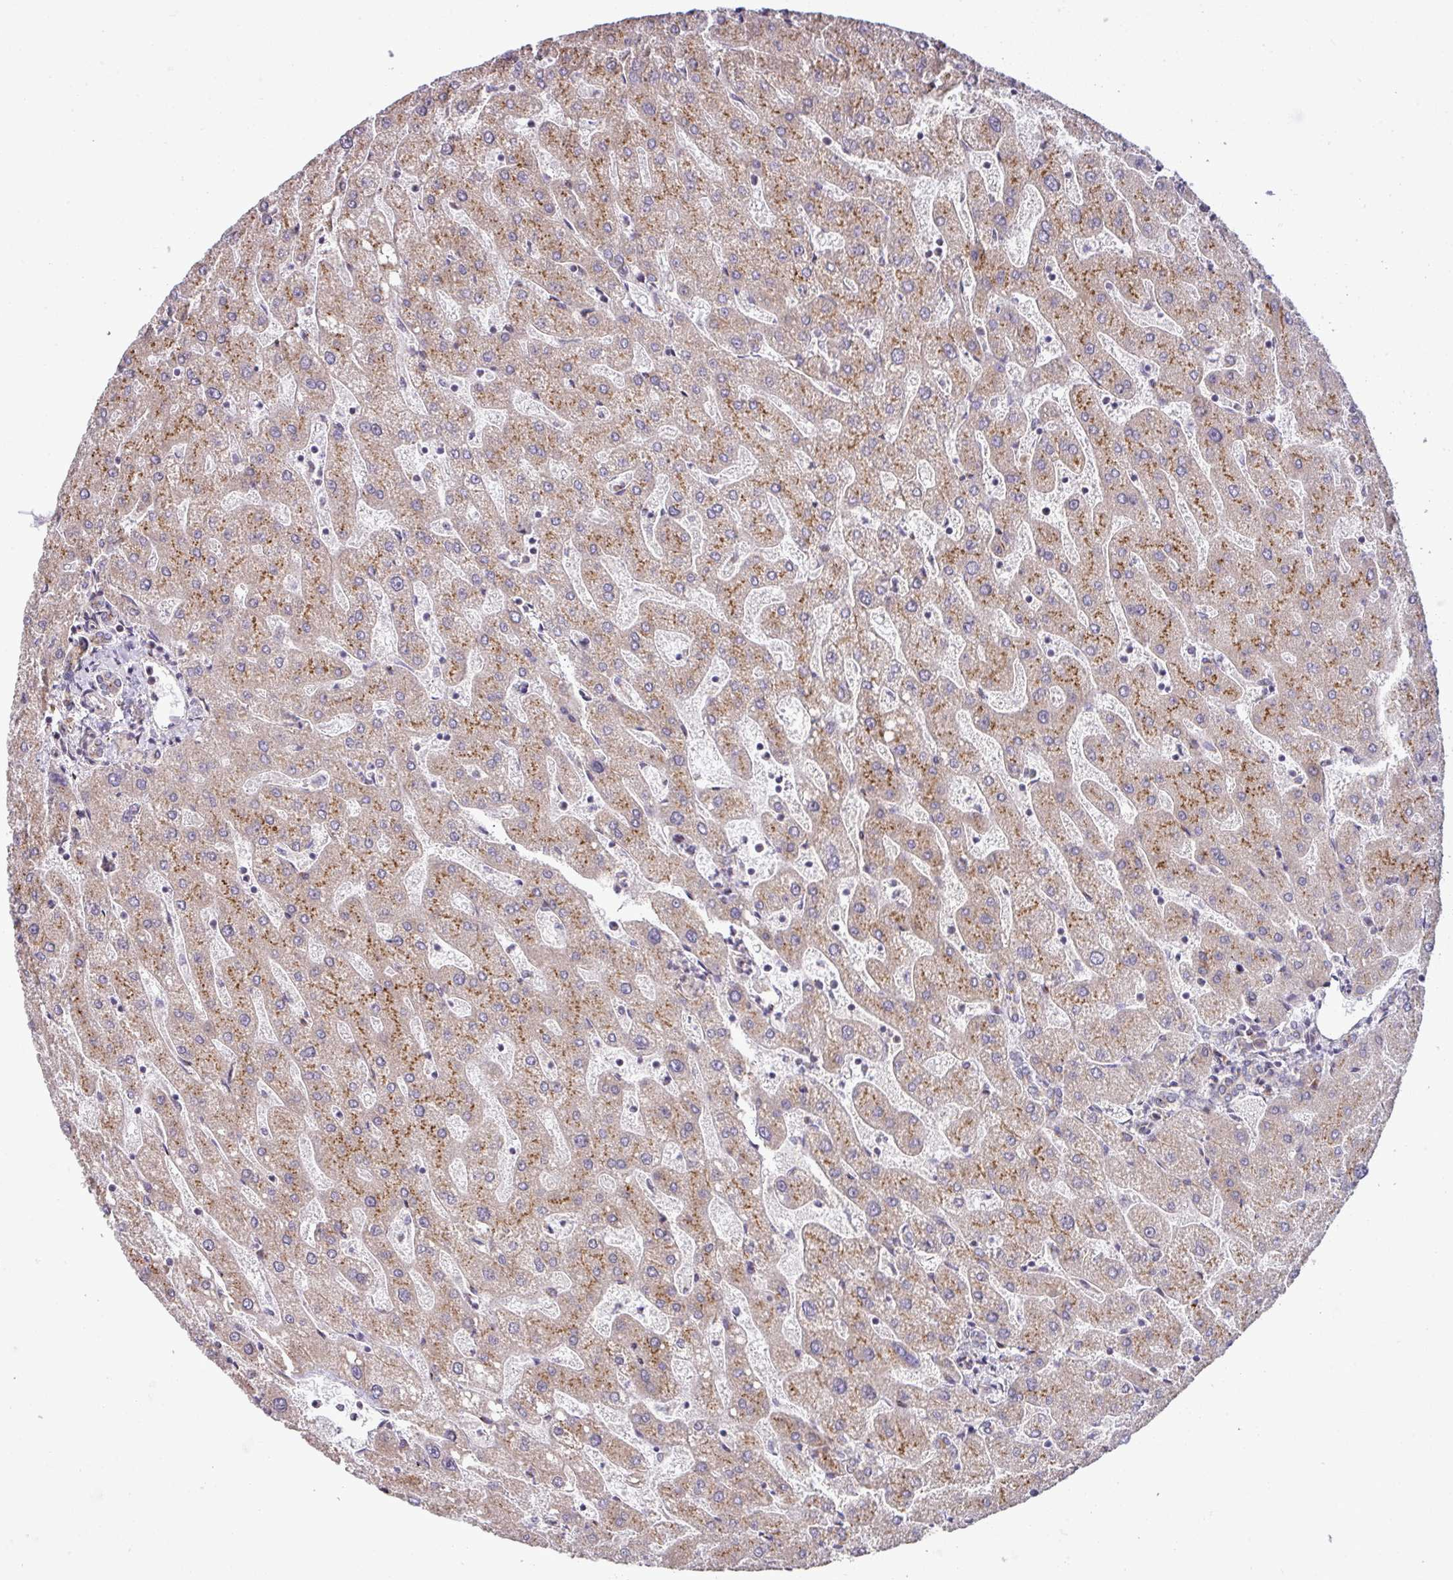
{"staining": {"intensity": "negative", "quantity": "none", "location": "none"}, "tissue": "liver", "cell_type": "Cholangiocytes", "image_type": "normal", "snomed": [{"axis": "morphology", "description": "Normal tissue, NOS"}, {"axis": "topography", "description": "Liver"}], "caption": "High power microscopy histopathology image of an immunohistochemistry (IHC) photomicrograph of benign liver, revealing no significant staining in cholangiocytes.", "gene": "TIMMDC1", "patient": {"sex": "male", "age": 67}}